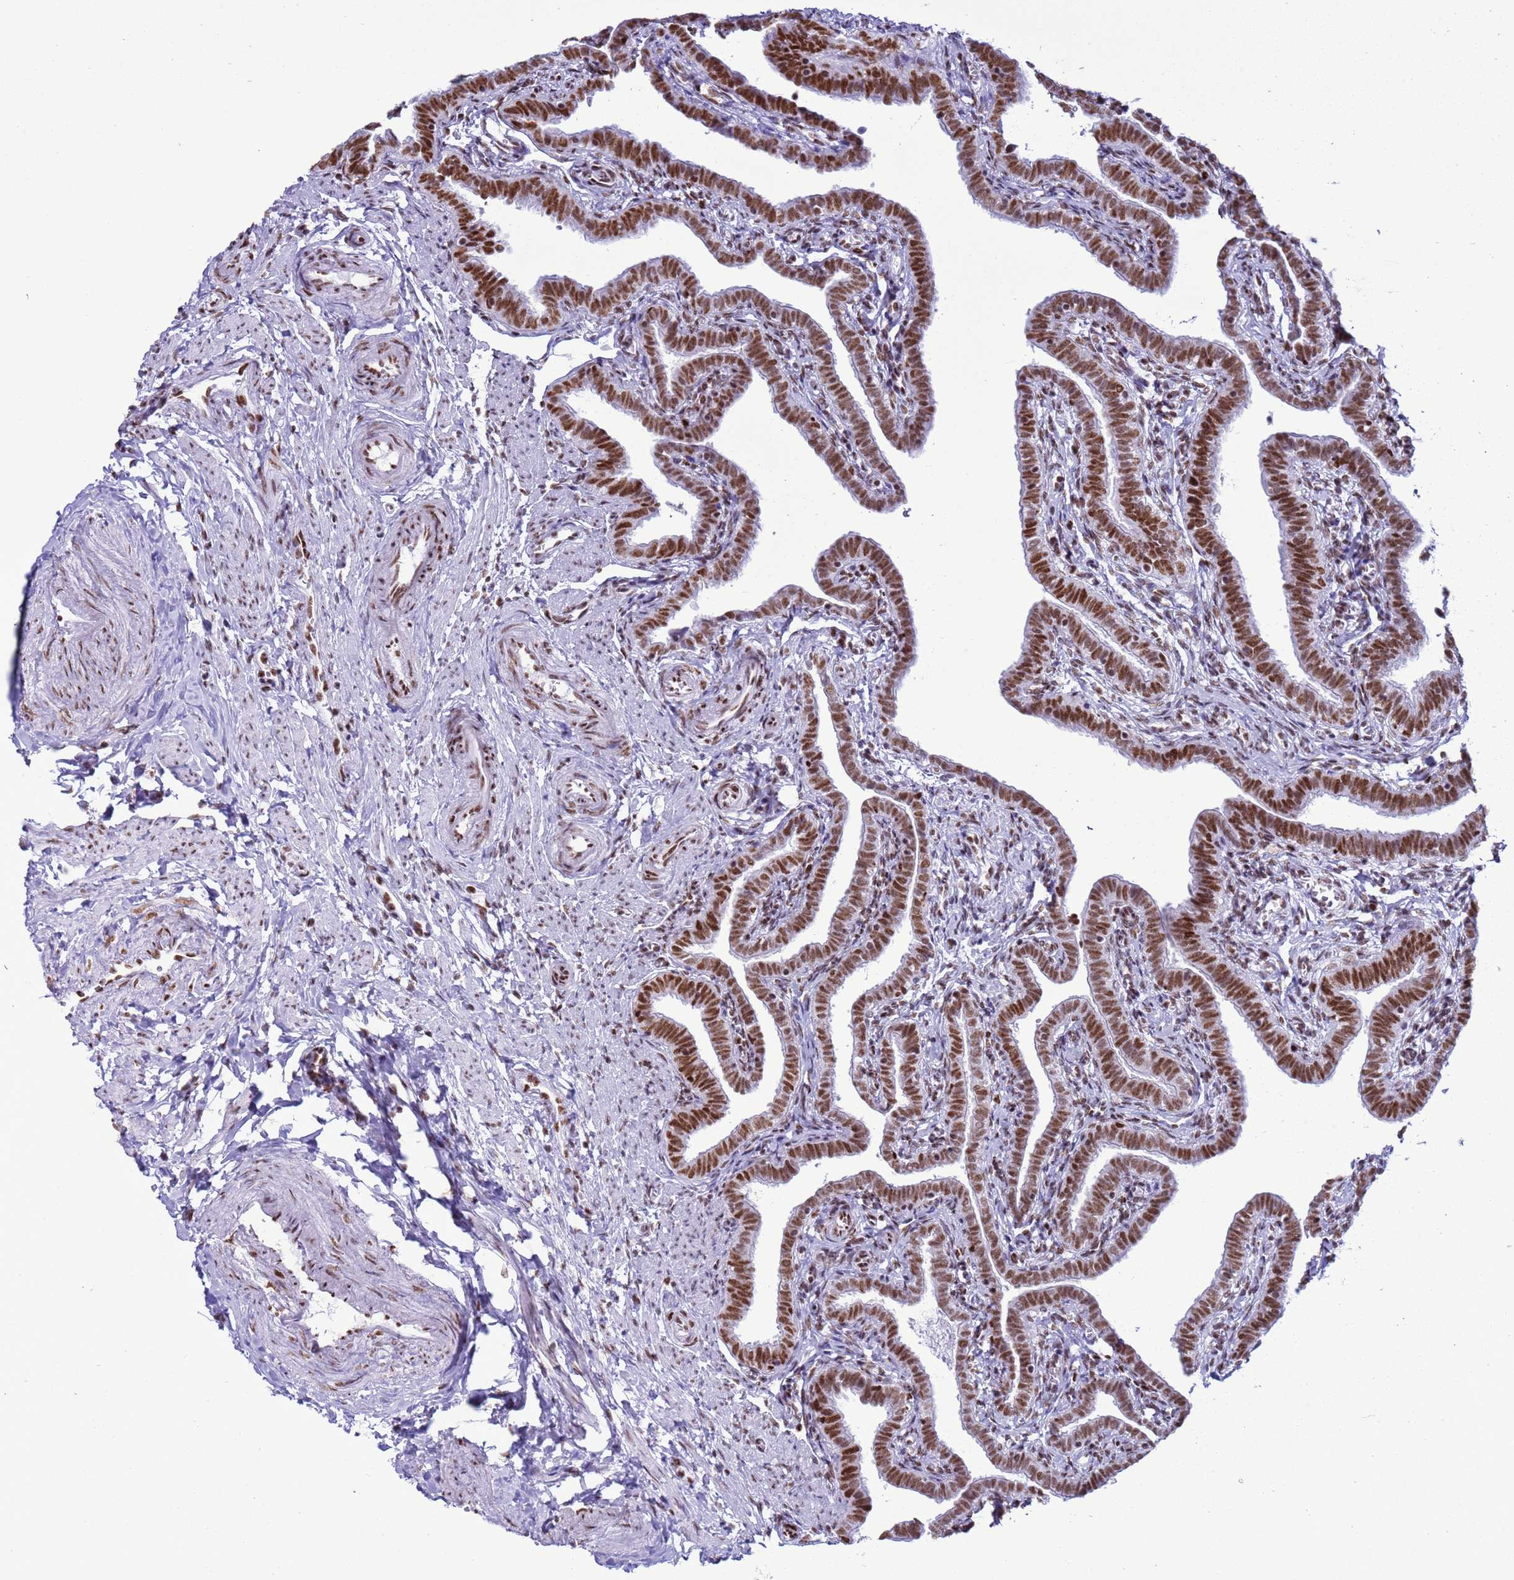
{"staining": {"intensity": "strong", "quantity": ">75%", "location": "nuclear"}, "tissue": "fallopian tube", "cell_type": "Glandular cells", "image_type": "normal", "snomed": [{"axis": "morphology", "description": "Normal tissue, NOS"}, {"axis": "topography", "description": "Fallopian tube"}], "caption": "Human fallopian tube stained for a protein (brown) demonstrates strong nuclear positive expression in about >75% of glandular cells.", "gene": "RALY", "patient": {"sex": "female", "age": 36}}